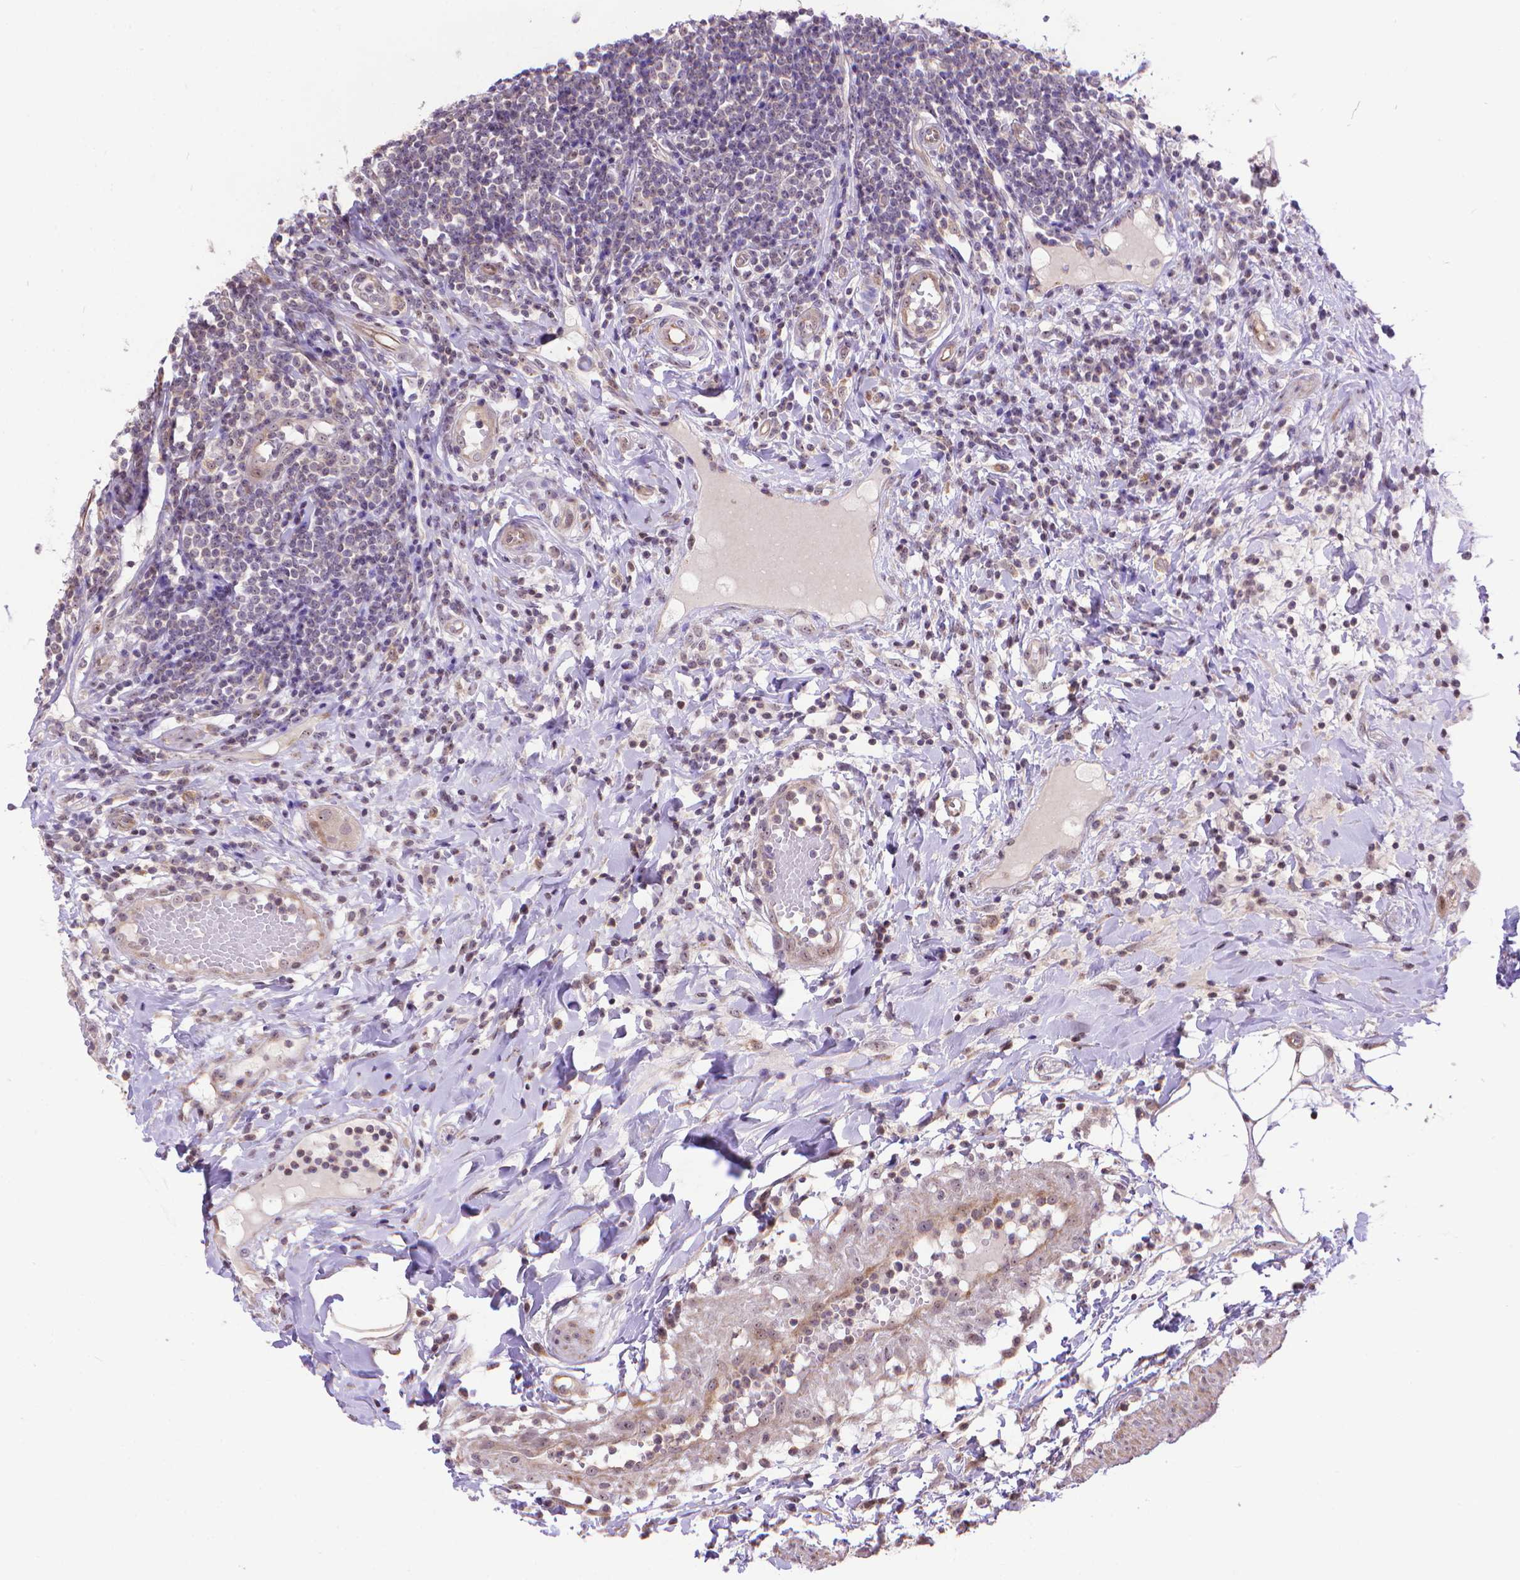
{"staining": {"intensity": "weak", "quantity": "25%-75%", "location": "cytoplasmic/membranous"}, "tissue": "appendix", "cell_type": "Glandular cells", "image_type": "normal", "snomed": [{"axis": "morphology", "description": "Normal tissue, NOS"}, {"axis": "morphology", "description": "Inflammation, NOS"}, {"axis": "topography", "description": "Appendix"}], "caption": "The histopathology image exhibits staining of unremarkable appendix, revealing weak cytoplasmic/membranous protein expression (brown color) within glandular cells. (Brightfield microscopy of DAB IHC at high magnification).", "gene": "TMEM135", "patient": {"sex": "male", "age": 16}}